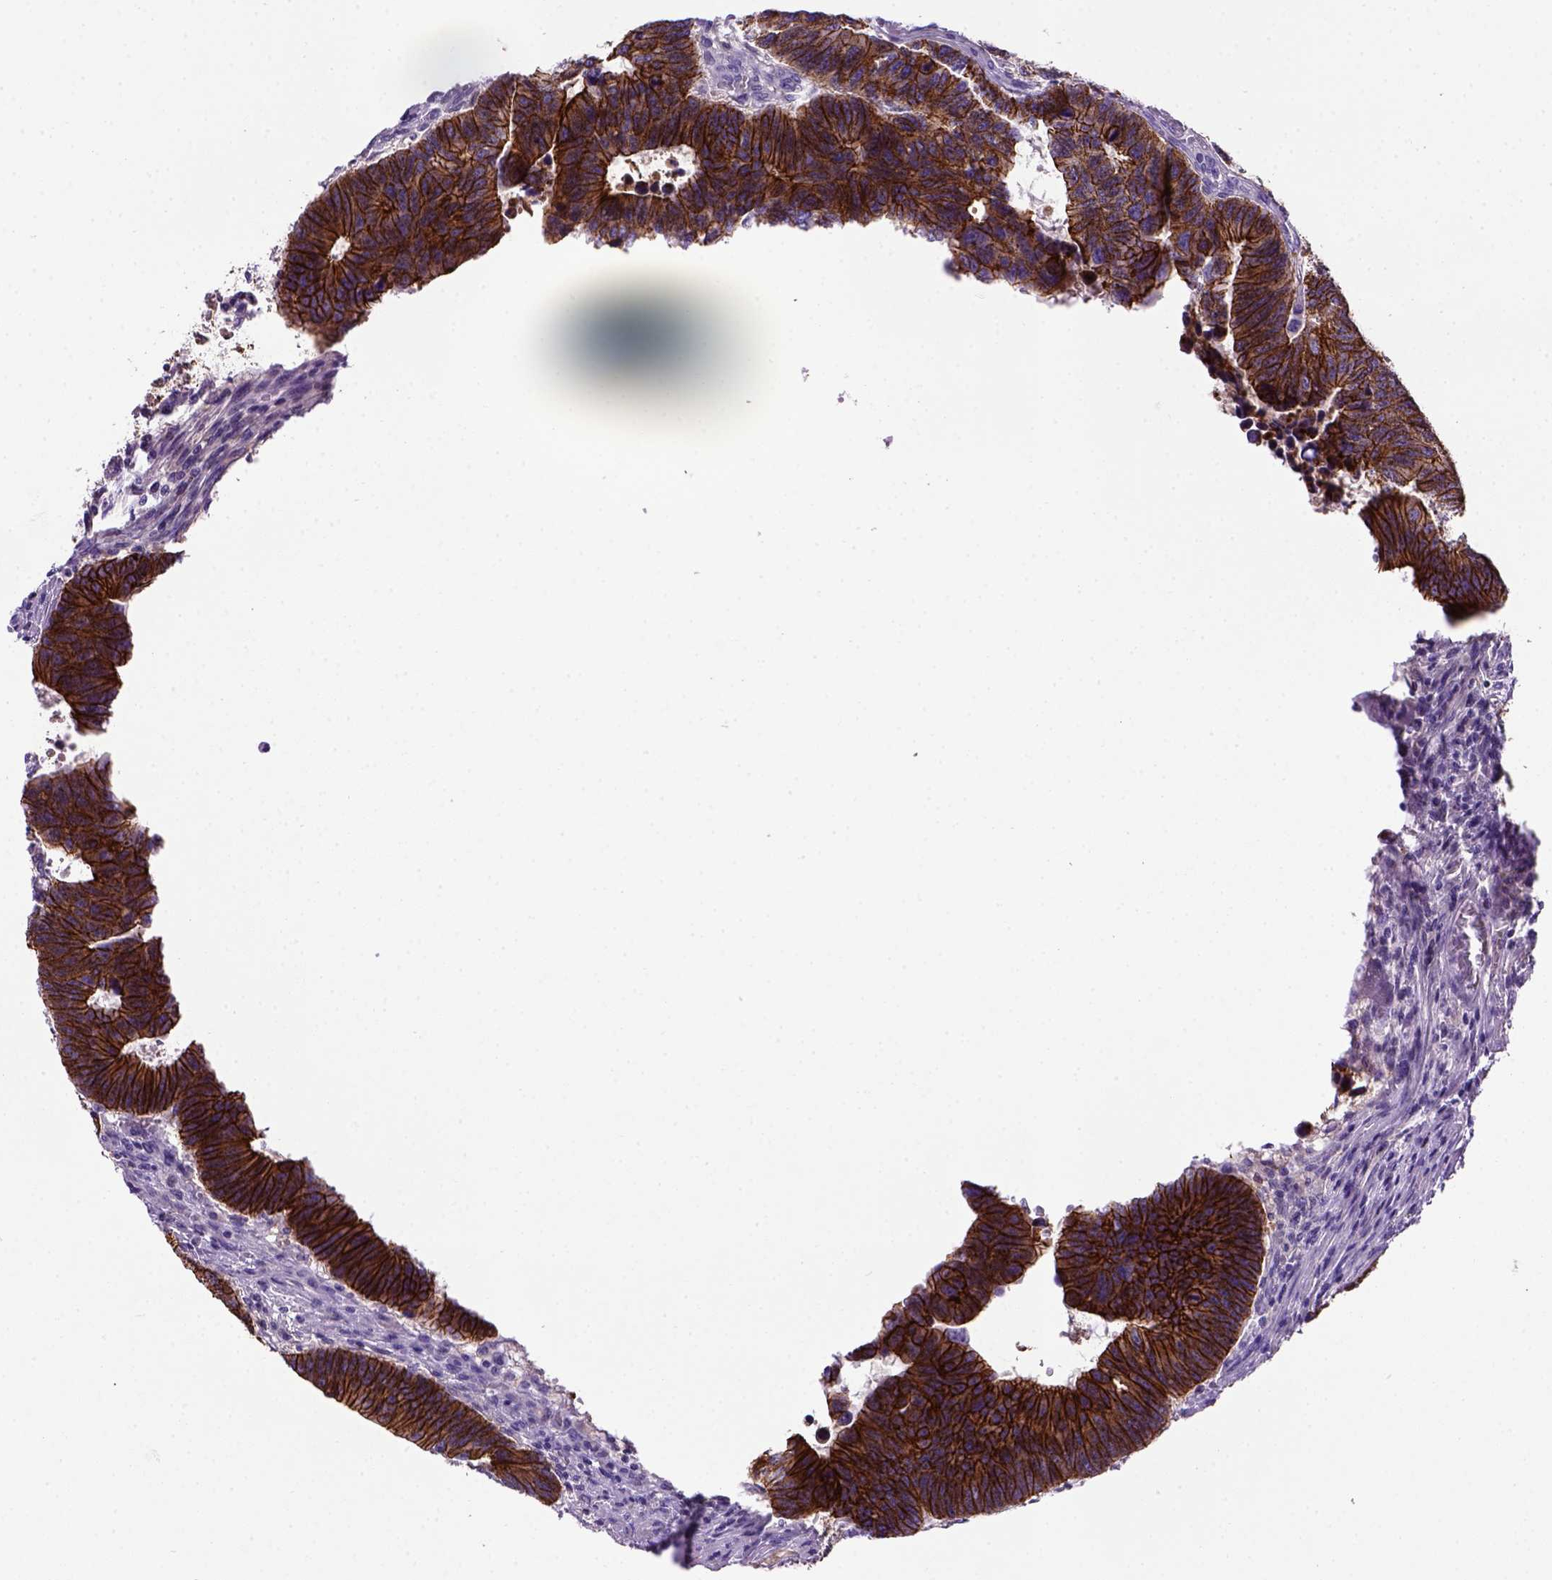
{"staining": {"intensity": "strong", "quantity": ">75%", "location": "cytoplasmic/membranous"}, "tissue": "colorectal cancer", "cell_type": "Tumor cells", "image_type": "cancer", "snomed": [{"axis": "morphology", "description": "Adenocarcinoma, NOS"}, {"axis": "topography", "description": "Rectum"}], "caption": "DAB immunohistochemical staining of human adenocarcinoma (colorectal) exhibits strong cytoplasmic/membranous protein staining in approximately >75% of tumor cells.", "gene": "CDH1", "patient": {"sex": "female", "age": 85}}